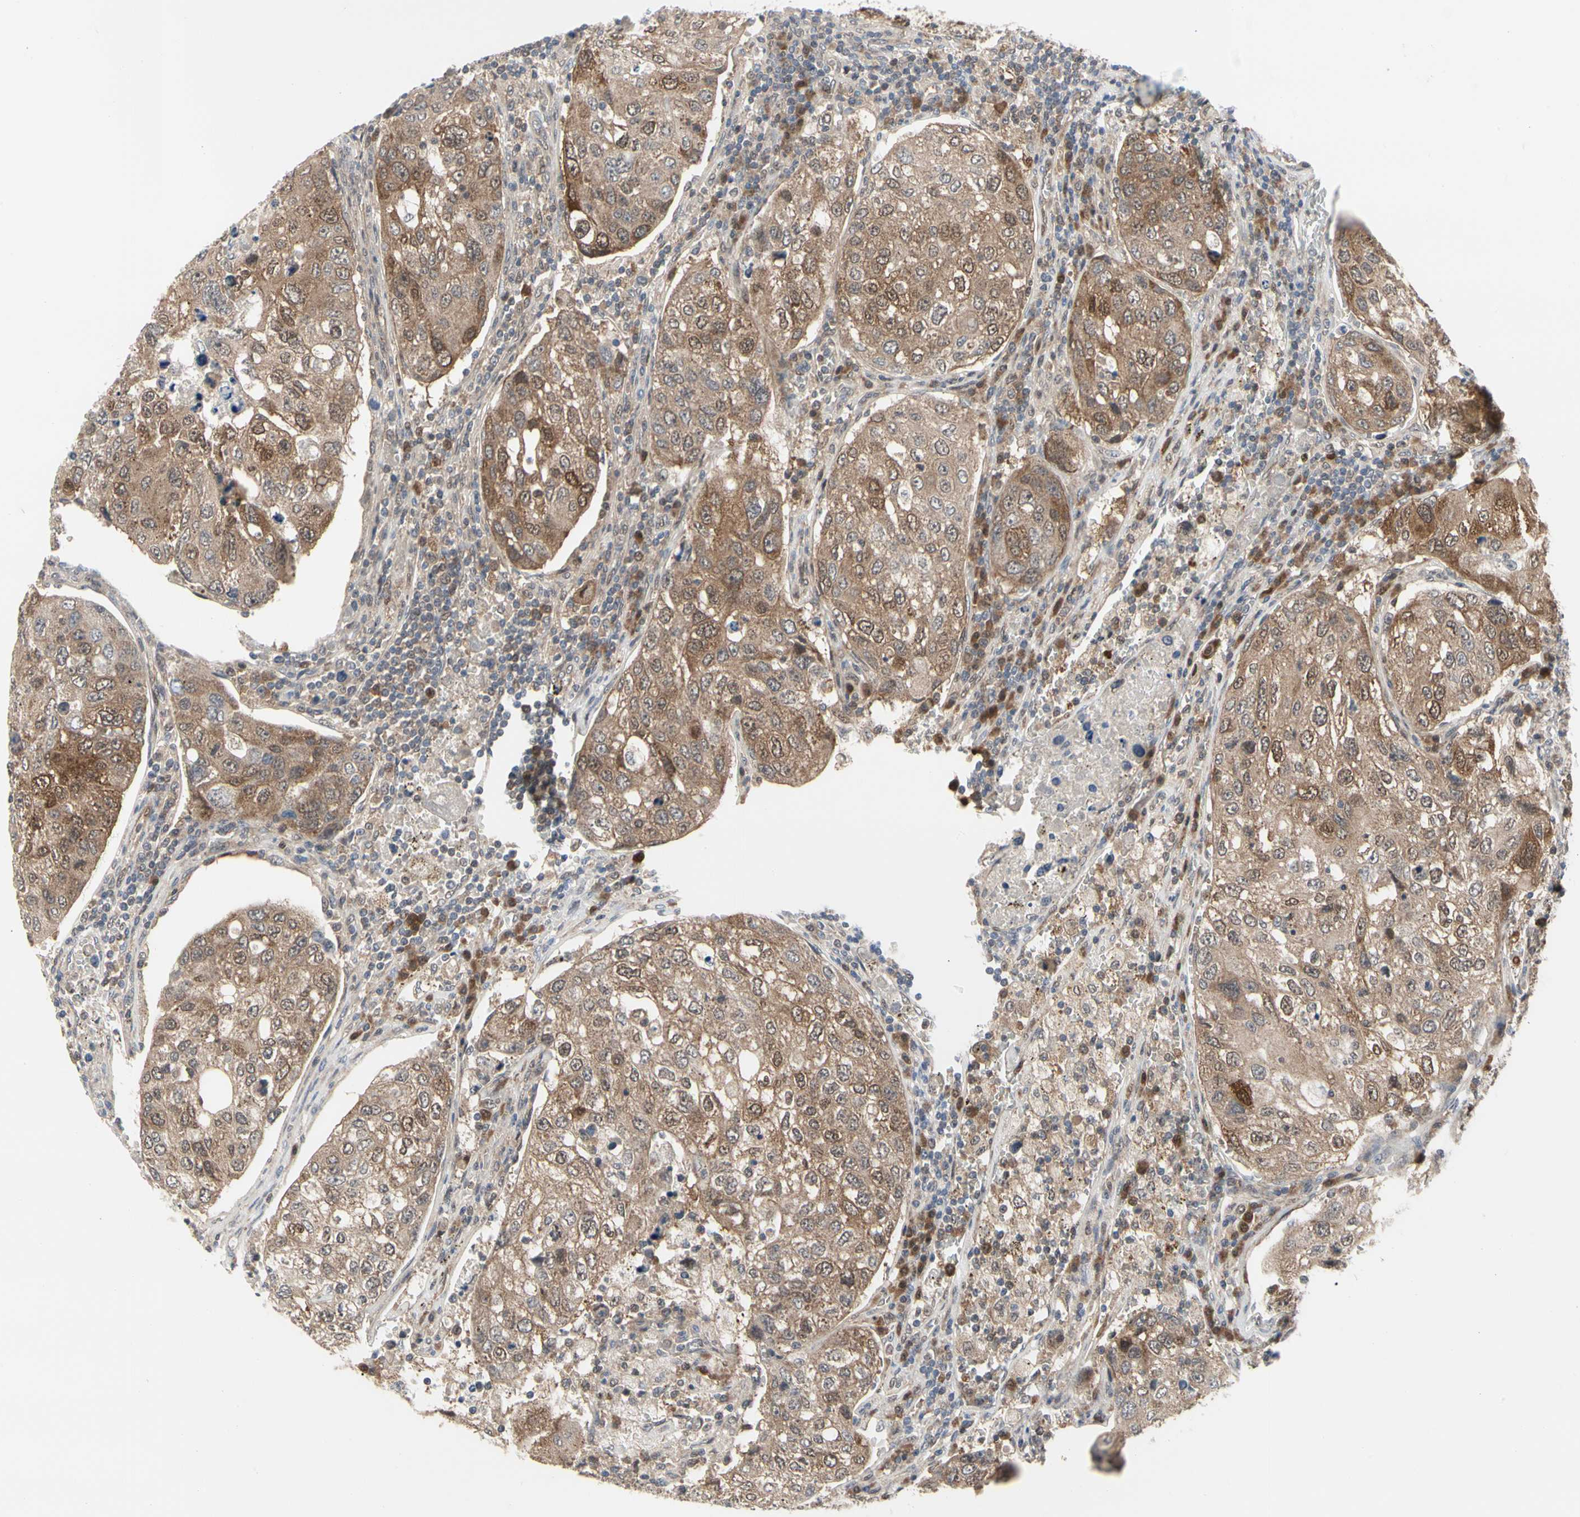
{"staining": {"intensity": "moderate", "quantity": ">75%", "location": "cytoplasmic/membranous,nuclear"}, "tissue": "urothelial cancer", "cell_type": "Tumor cells", "image_type": "cancer", "snomed": [{"axis": "morphology", "description": "Urothelial carcinoma, High grade"}, {"axis": "topography", "description": "Lymph node"}, {"axis": "topography", "description": "Urinary bladder"}], "caption": "The immunohistochemical stain highlights moderate cytoplasmic/membranous and nuclear staining in tumor cells of urothelial carcinoma (high-grade) tissue. (Brightfield microscopy of DAB IHC at high magnification).", "gene": "CDK5", "patient": {"sex": "male", "age": 51}}